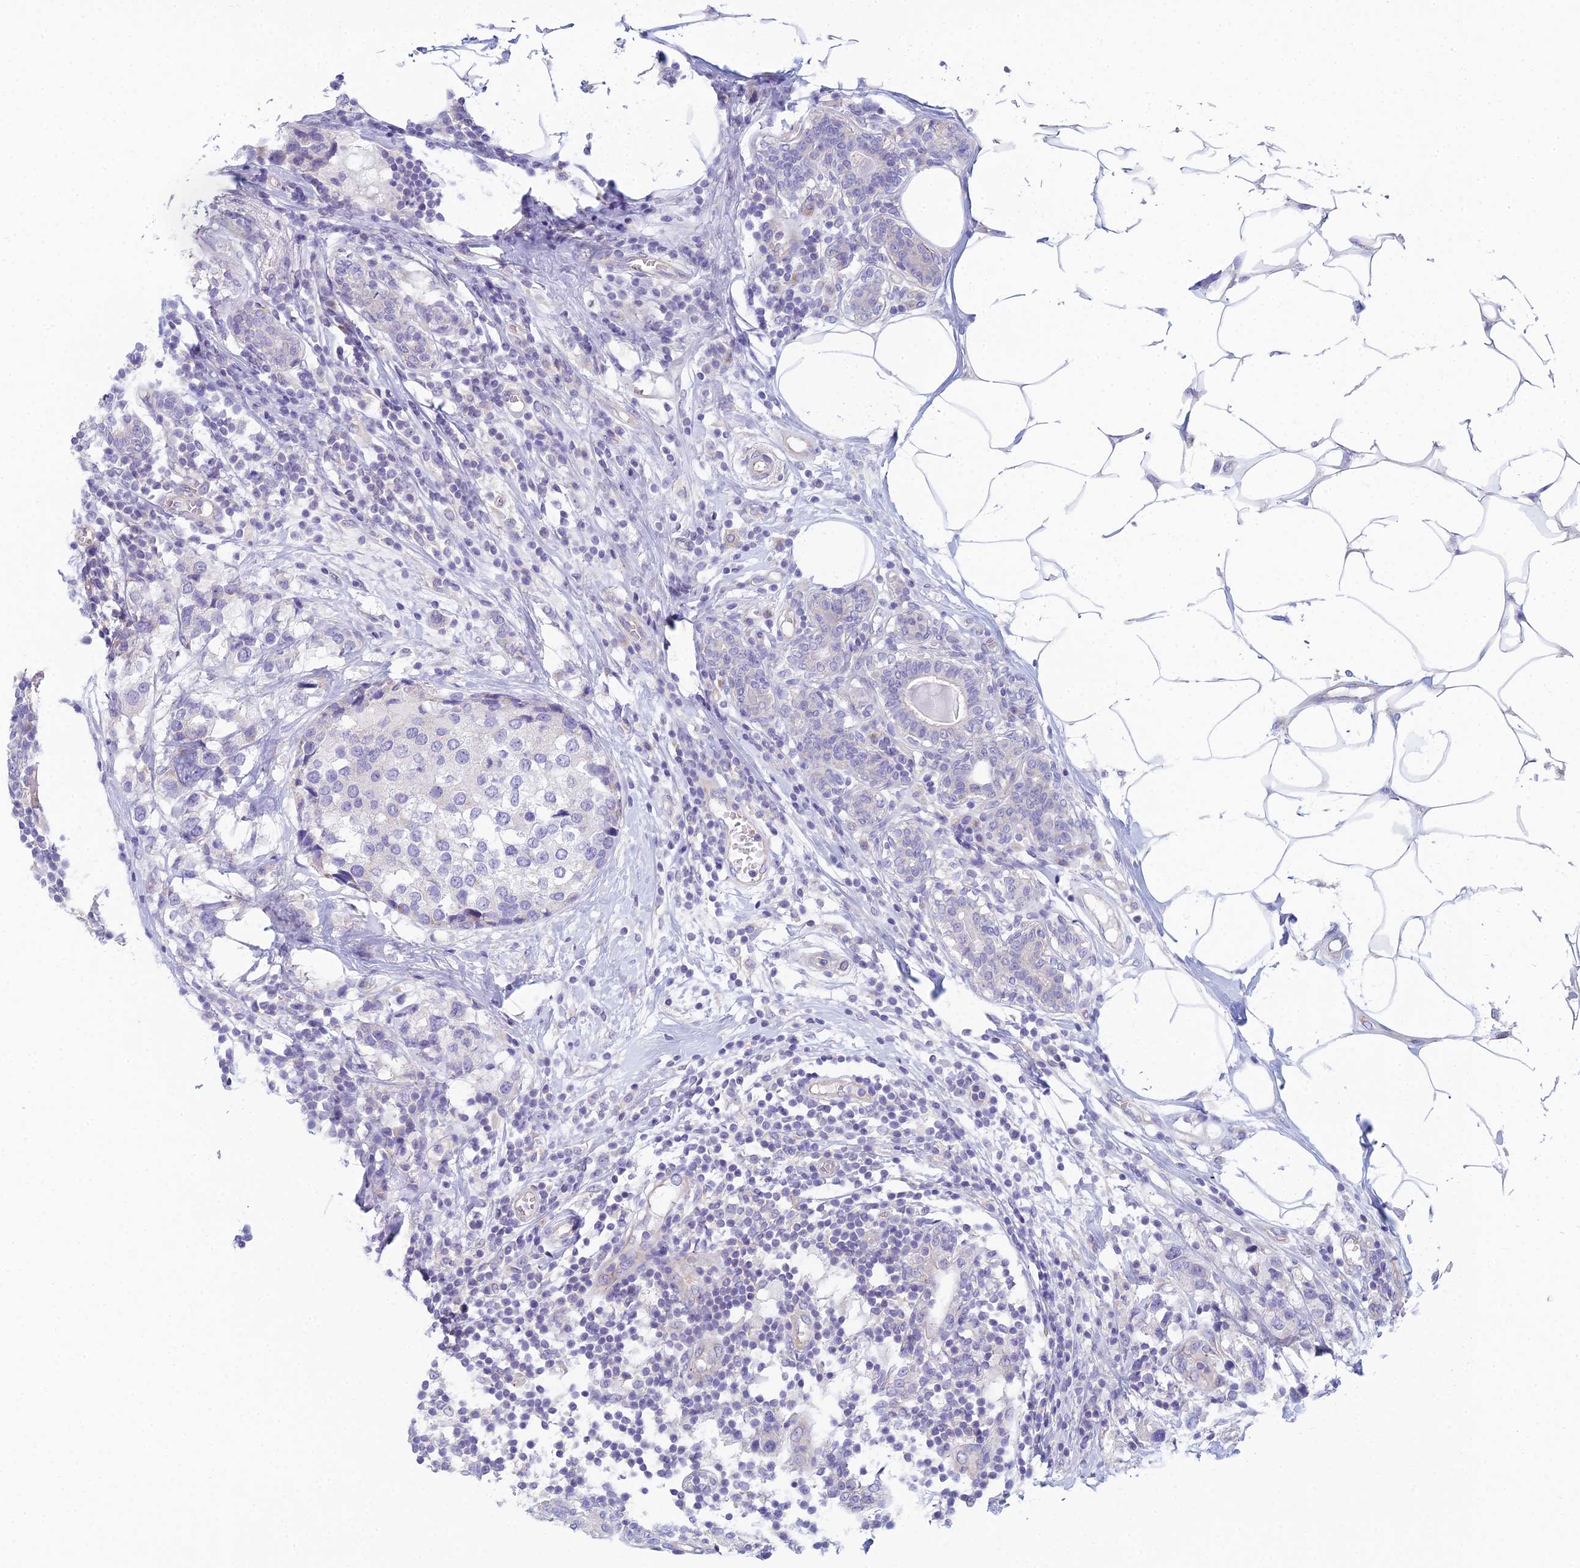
{"staining": {"intensity": "negative", "quantity": "none", "location": "none"}, "tissue": "breast cancer", "cell_type": "Tumor cells", "image_type": "cancer", "snomed": [{"axis": "morphology", "description": "Lobular carcinoma"}, {"axis": "topography", "description": "Breast"}], "caption": "Human lobular carcinoma (breast) stained for a protein using immunohistochemistry shows no expression in tumor cells.", "gene": "ZNF564", "patient": {"sex": "female", "age": 59}}